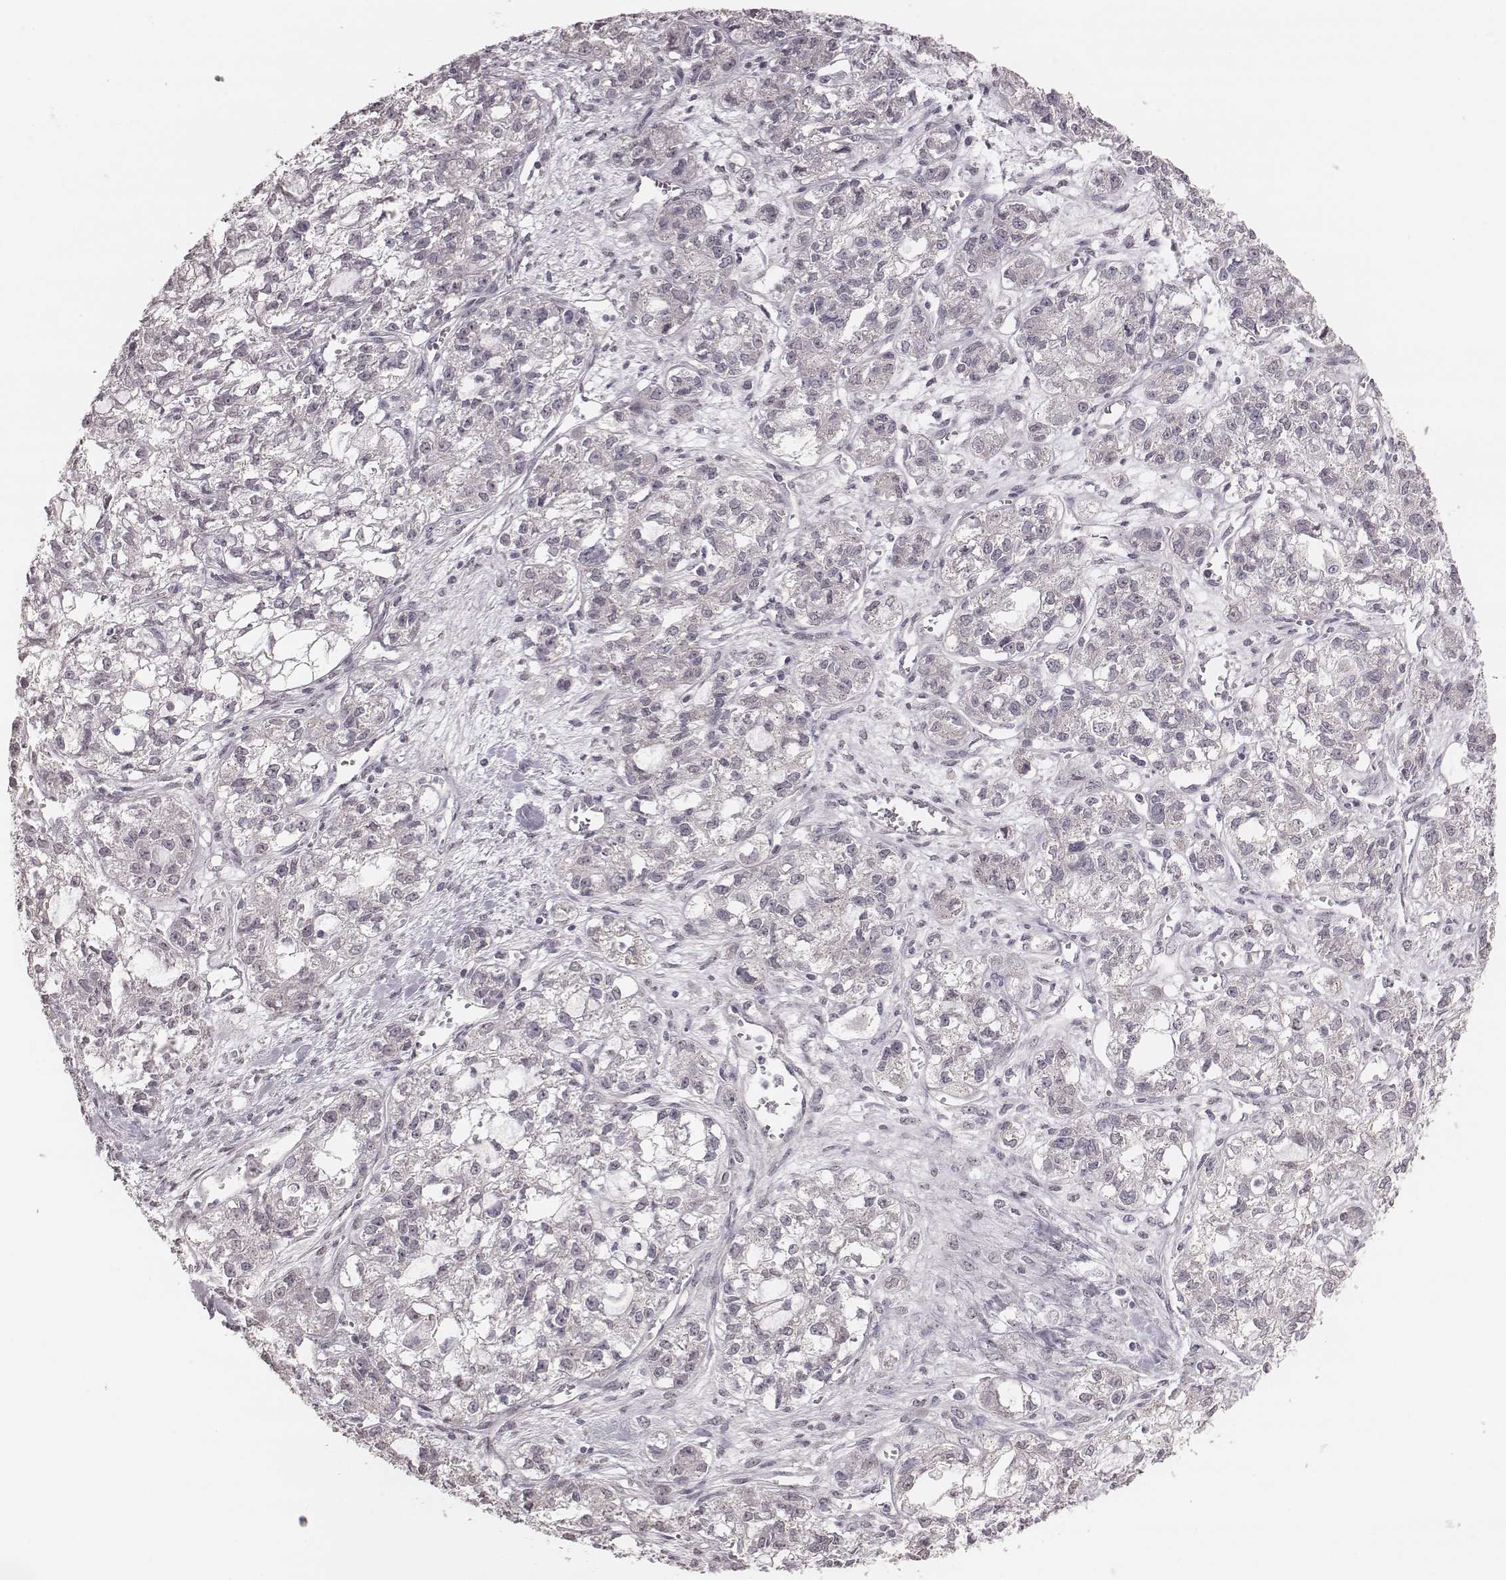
{"staining": {"intensity": "negative", "quantity": "none", "location": "none"}, "tissue": "ovarian cancer", "cell_type": "Tumor cells", "image_type": "cancer", "snomed": [{"axis": "morphology", "description": "Carcinoma, endometroid"}, {"axis": "topography", "description": "Ovary"}], "caption": "Immunohistochemistry (IHC) of endometroid carcinoma (ovarian) demonstrates no expression in tumor cells.", "gene": "SLC7A4", "patient": {"sex": "female", "age": 64}}